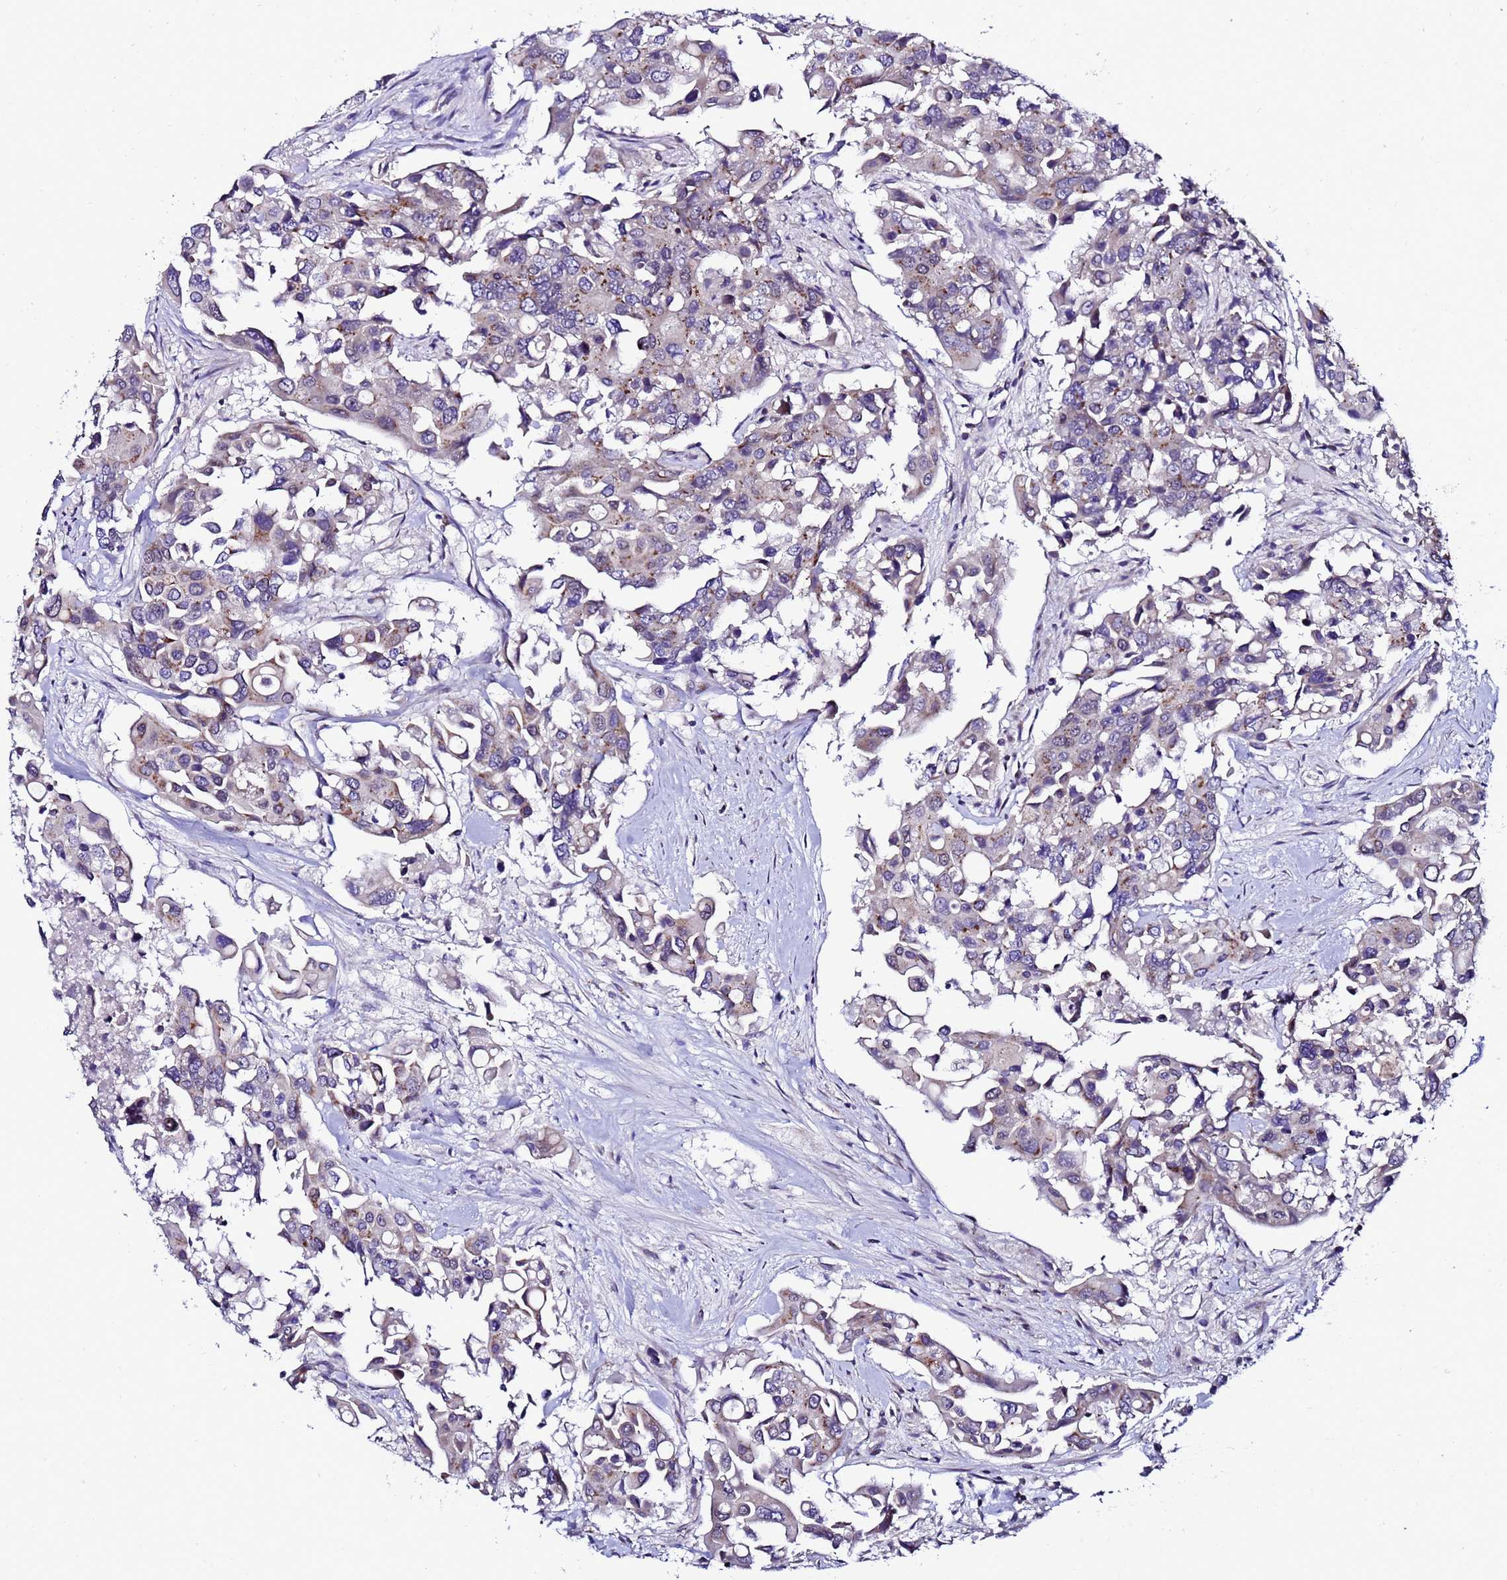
{"staining": {"intensity": "moderate", "quantity": "<25%", "location": "cytoplasmic/membranous"}, "tissue": "colorectal cancer", "cell_type": "Tumor cells", "image_type": "cancer", "snomed": [{"axis": "morphology", "description": "Adenocarcinoma, NOS"}, {"axis": "topography", "description": "Colon"}], "caption": "Immunohistochemistry of colorectal cancer displays low levels of moderate cytoplasmic/membranous expression in about <25% of tumor cells.", "gene": "C19orf47", "patient": {"sex": "male", "age": 77}}